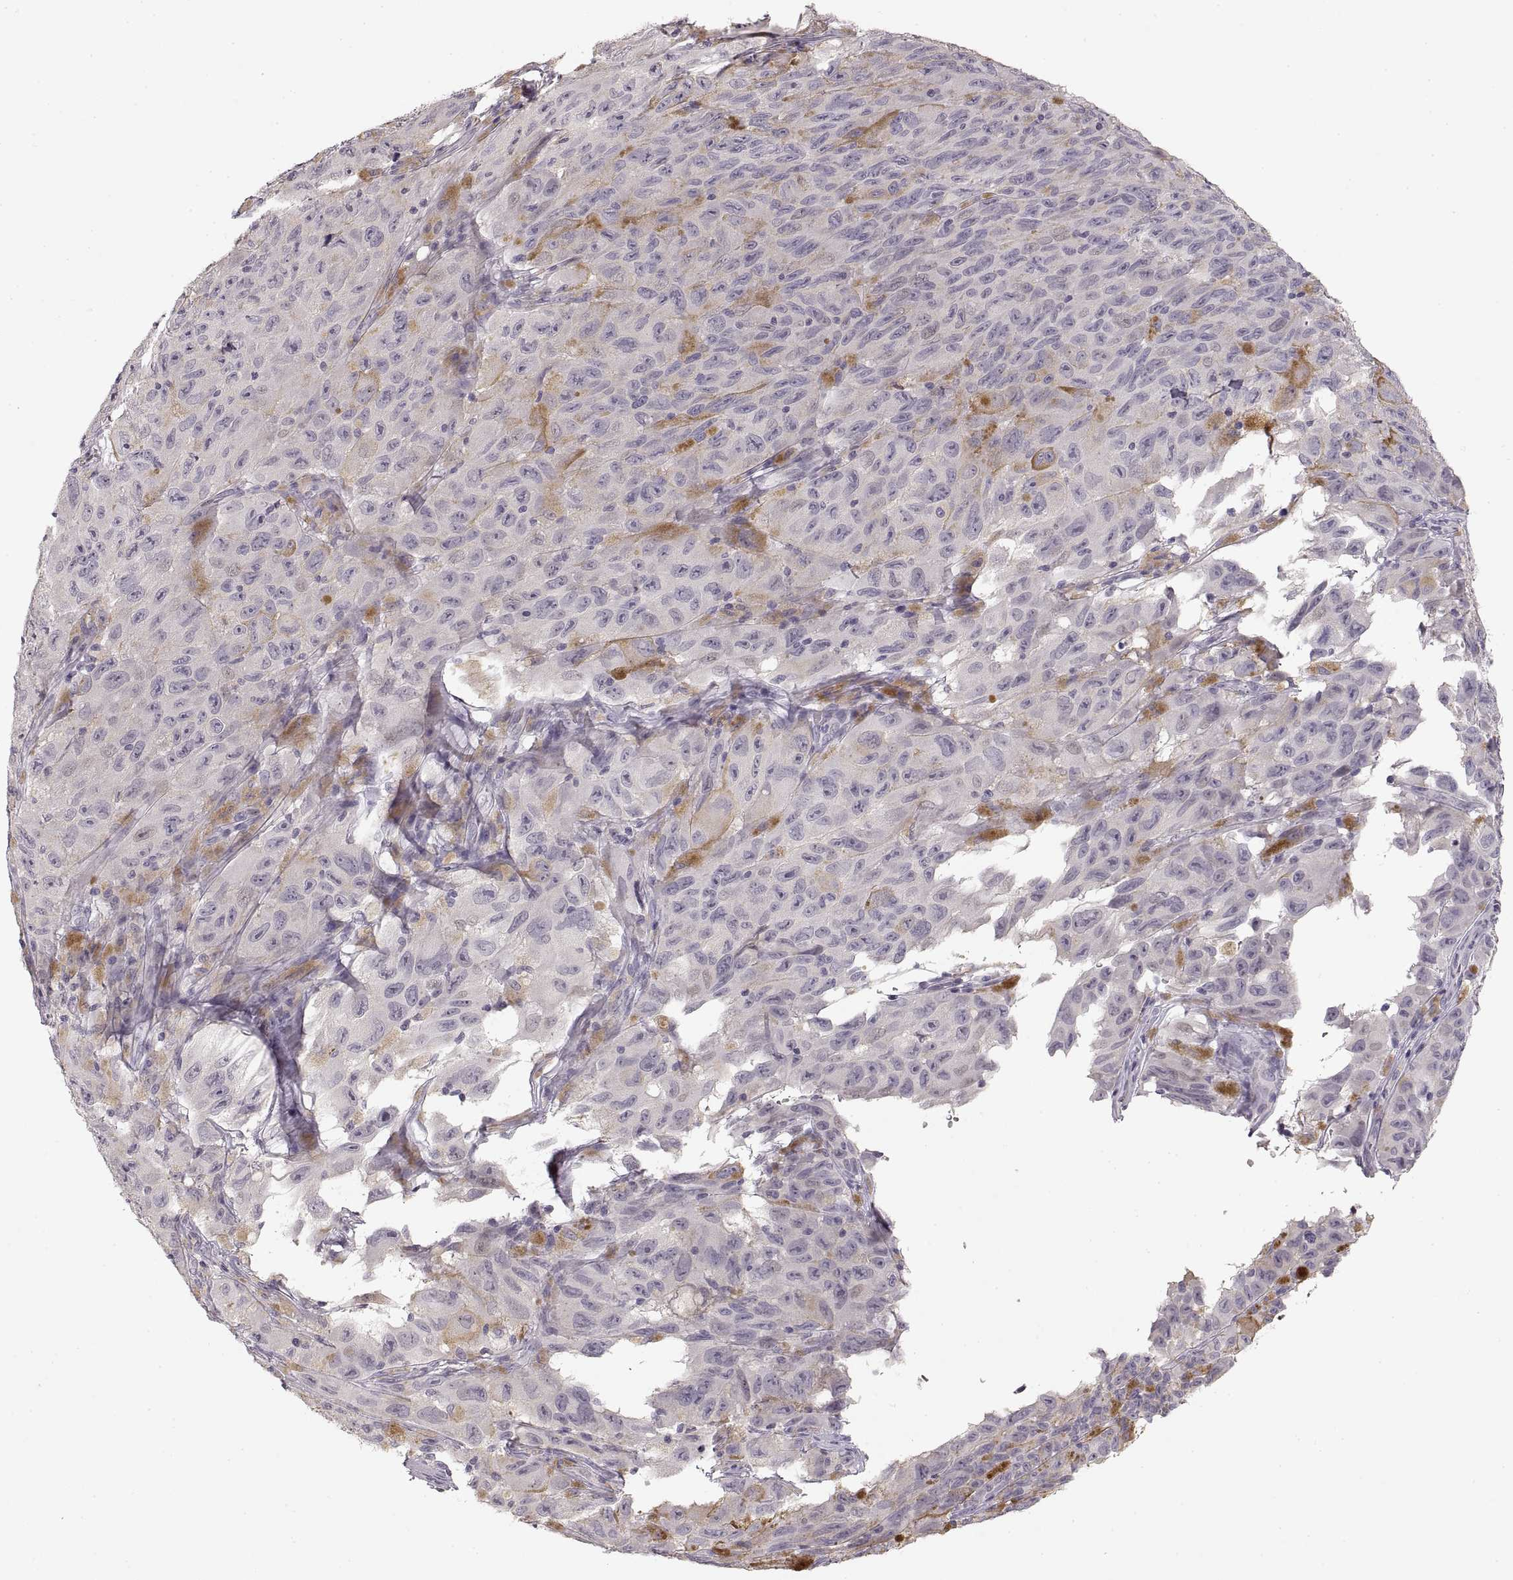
{"staining": {"intensity": "negative", "quantity": "none", "location": "none"}, "tissue": "melanoma", "cell_type": "Tumor cells", "image_type": "cancer", "snomed": [{"axis": "morphology", "description": "Malignant melanoma, NOS"}, {"axis": "topography", "description": "Vulva, labia, clitoris and Bartholin´s gland, NO"}], "caption": "Tumor cells are negative for brown protein staining in malignant melanoma.", "gene": "PCSK2", "patient": {"sex": "female", "age": 75}}